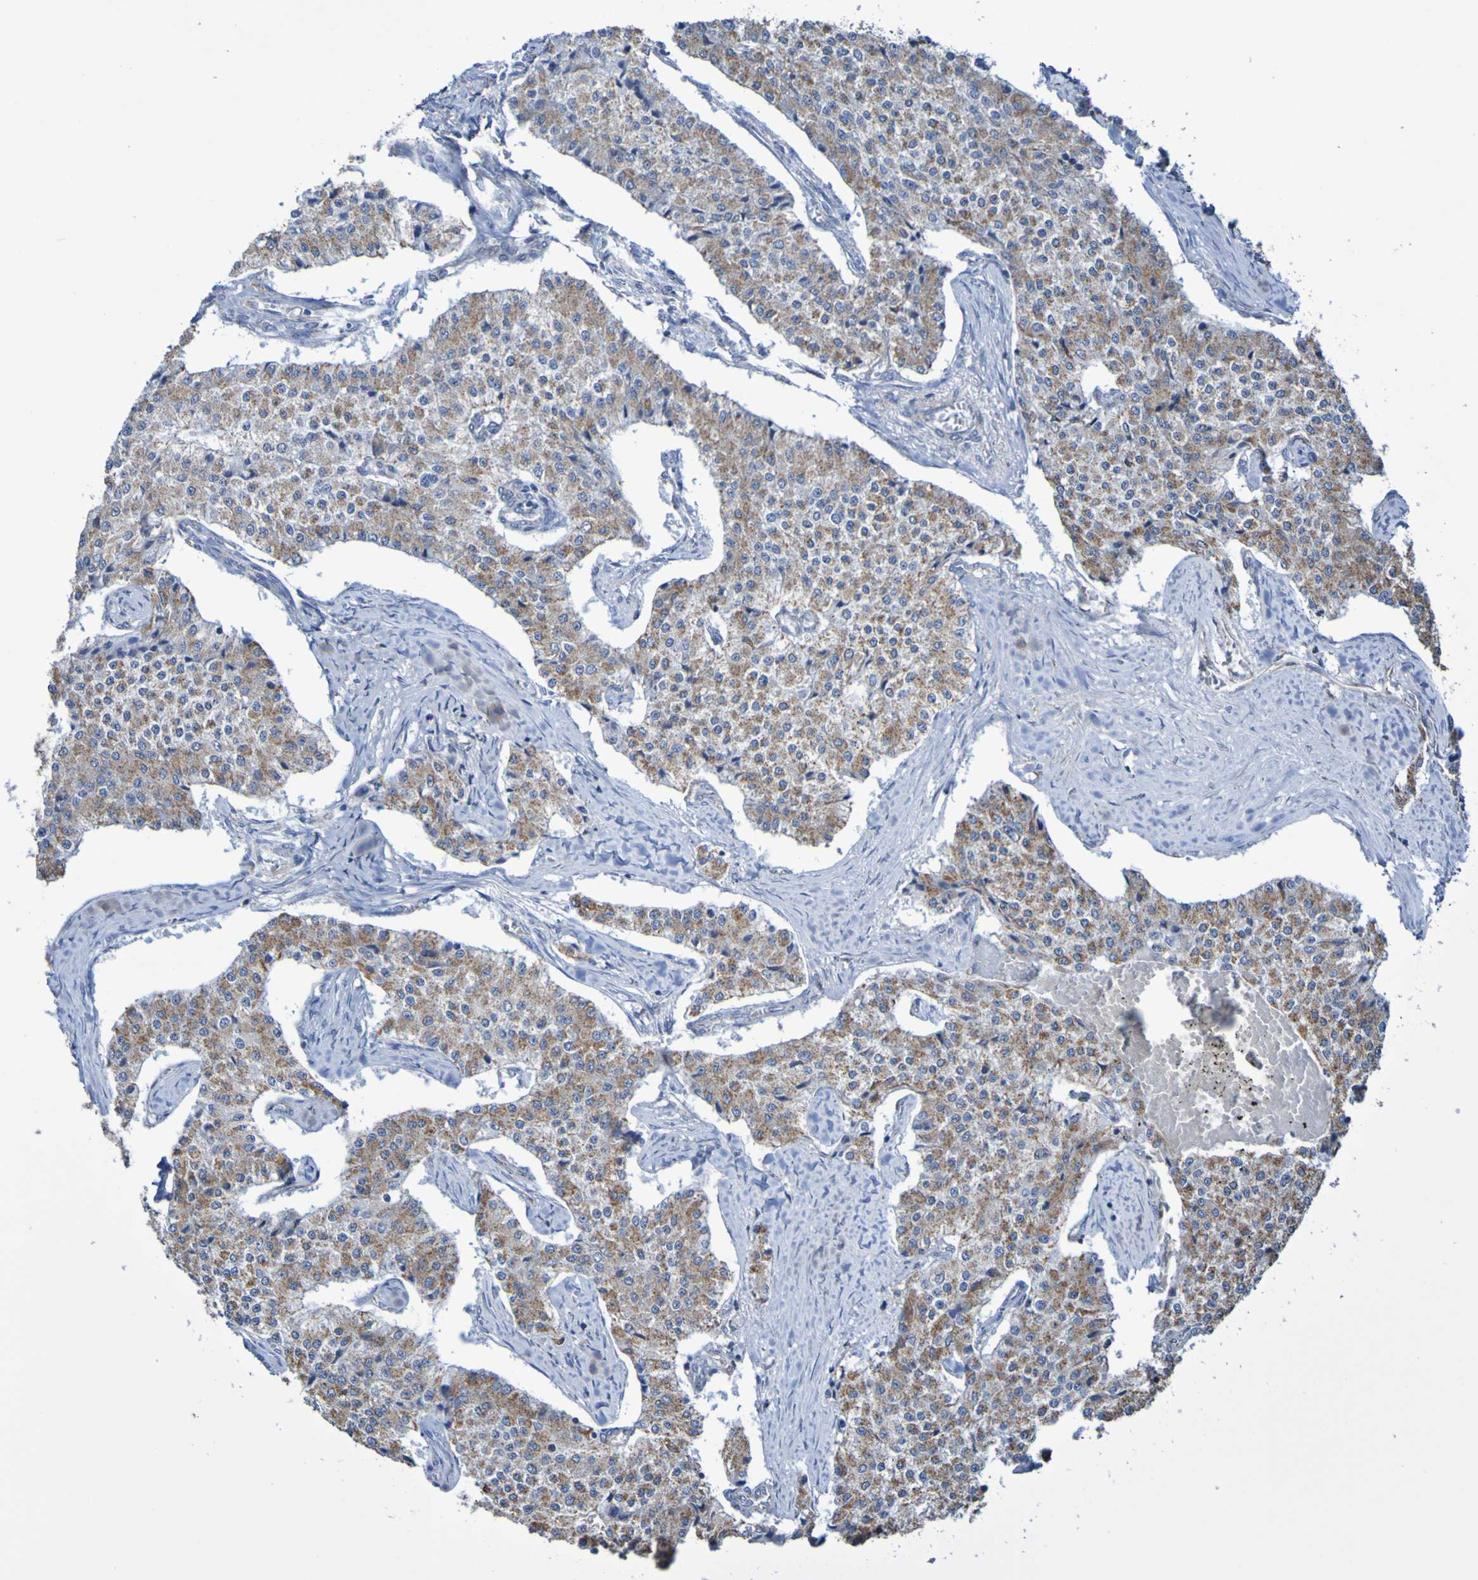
{"staining": {"intensity": "moderate", "quantity": ">75%", "location": "cytoplasmic/membranous"}, "tissue": "carcinoid", "cell_type": "Tumor cells", "image_type": "cancer", "snomed": [{"axis": "morphology", "description": "Carcinoid, malignant, NOS"}, {"axis": "topography", "description": "Colon"}], "caption": "Immunohistochemistry image of human carcinoid stained for a protein (brown), which reveals medium levels of moderate cytoplasmic/membranous staining in about >75% of tumor cells.", "gene": "CNTN2", "patient": {"sex": "female", "age": 52}}